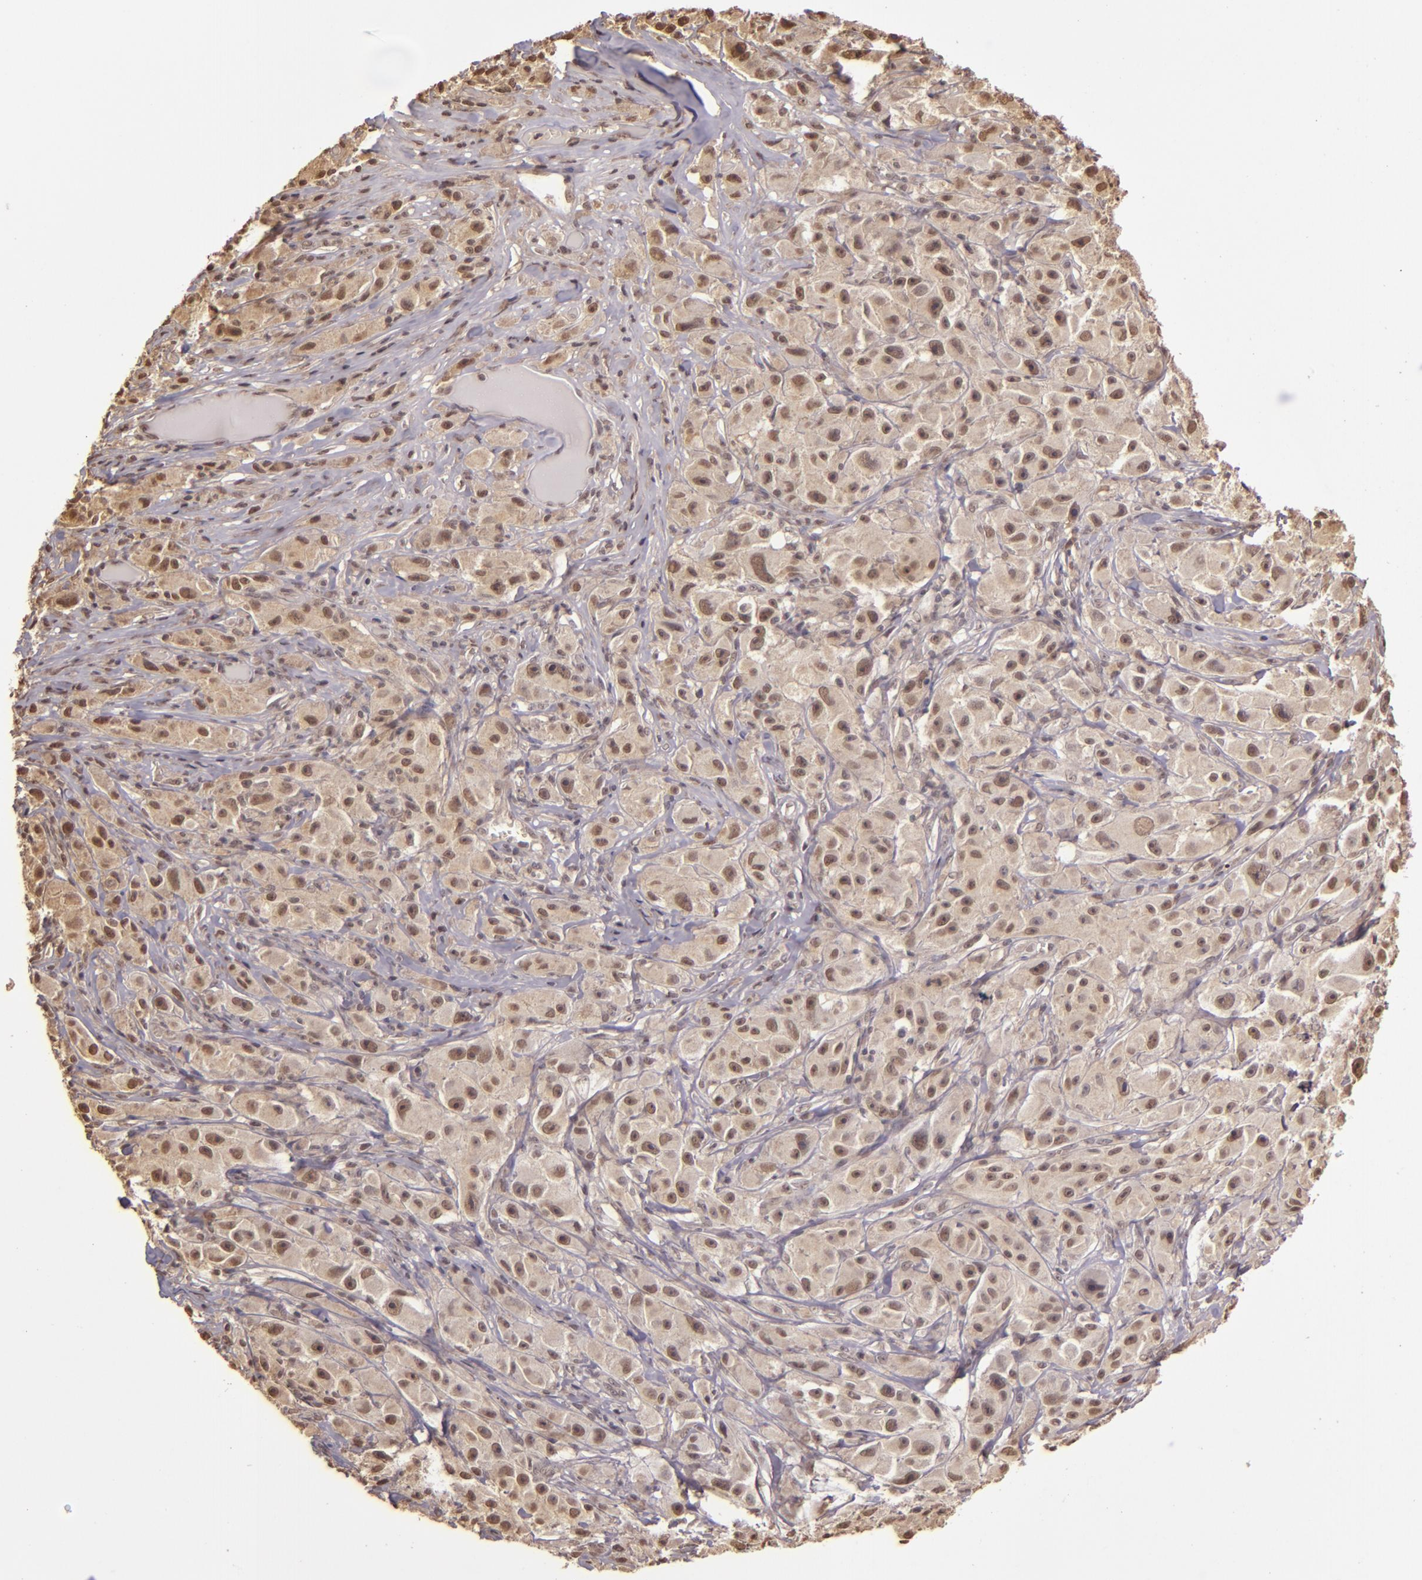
{"staining": {"intensity": "negative", "quantity": "none", "location": "none"}, "tissue": "melanoma", "cell_type": "Tumor cells", "image_type": "cancer", "snomed": [{"axis": "morphology", "description": "Malignant melanoma, NOS"}, {"axis": "topography", "description": "Skin"}], "caption": "The histopathology image demonstrates no staining of tumor cells in melanoma. Brightfield microscopy of immunohistochemistry stained with DAB (3,3'-diaminobenzidine) (brown) and hematoxylin (blue), captured at high magnification.", "gene": "CUL1", "patient": {"sex": "male", "age": 56}}